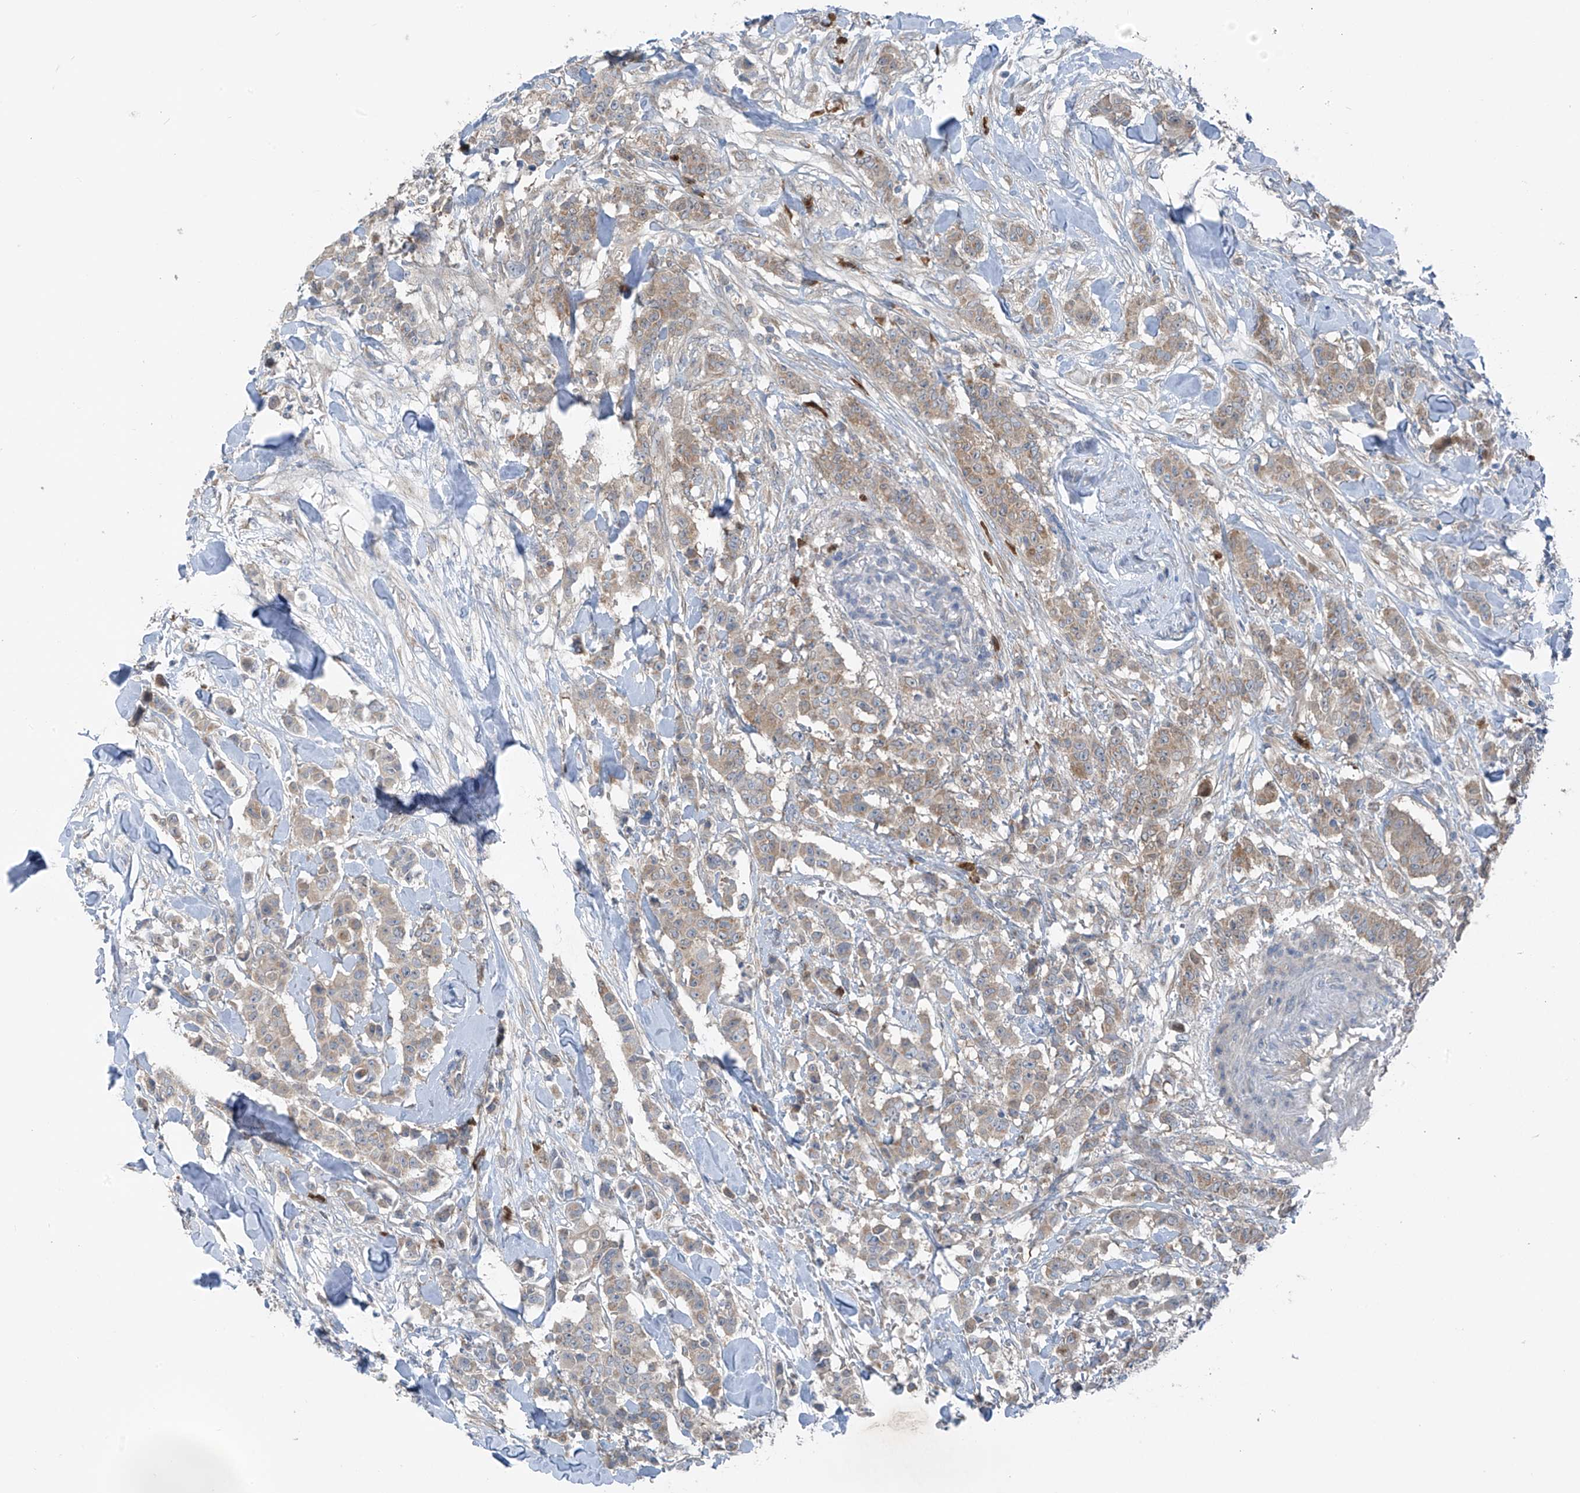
{"staining": {"intensity": "weak", "quantity": "25%-75%", "location": "cytoplasmic/membranous"}, "tissue": "breast cancer", "cell_type": "Tumor cells", "image_type": "cancer", "snomed": [{"axis": "morphology", "description": "Duct carcinoma"}, {"axis": "topography", "description": "Breast"}], "caption": "This image reveals breast intraductal carcinoma stained with immunohistochemistry to label a protein in brown. The cytoplasmic/membranous of tumor cells show weak positivity for the protein. Nuclei are counter-stained blue.", "gene": "SLC12A6", "patient": {"sex": "female", "age": 40}}